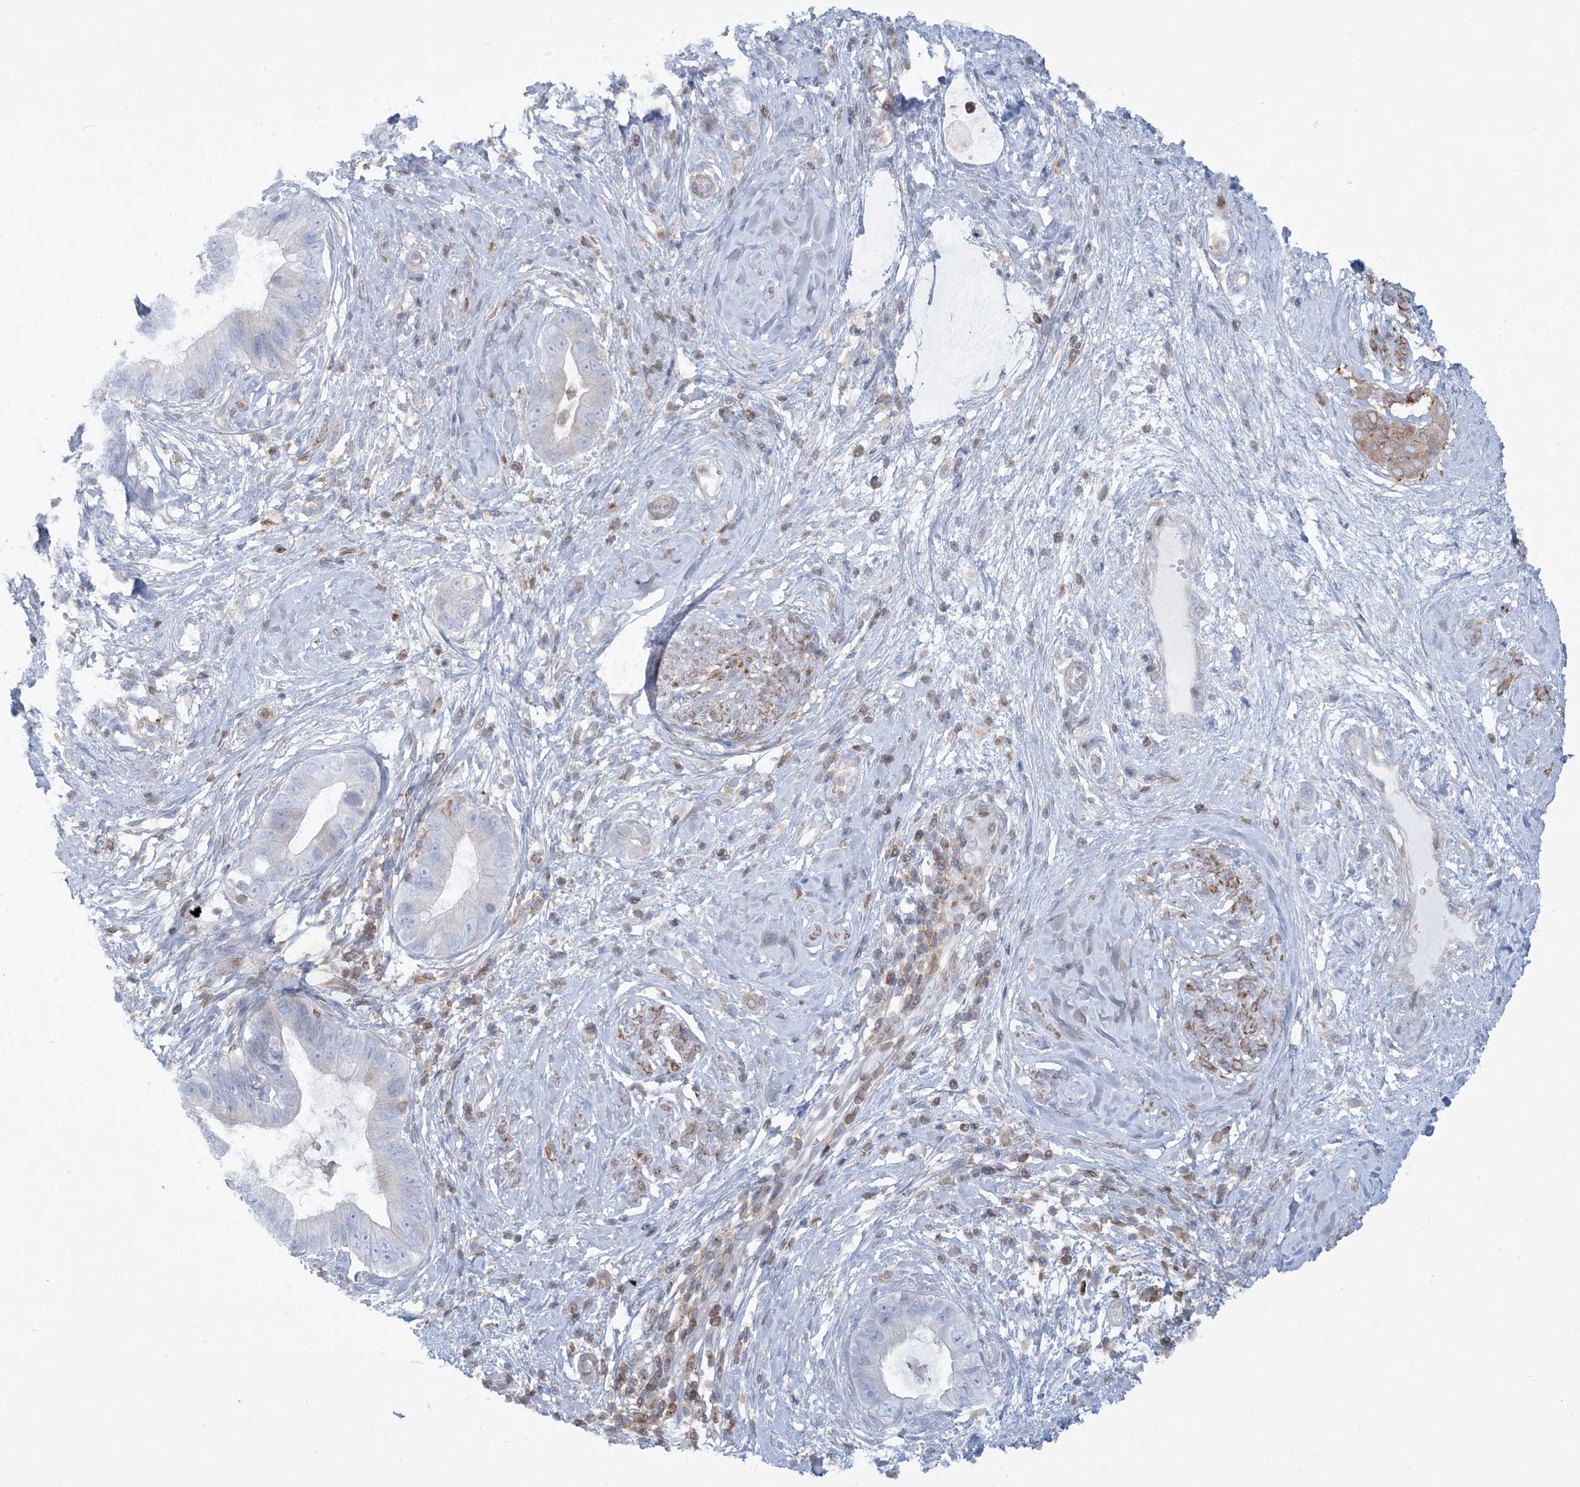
{"staining": {"intensity": "negative", "quantity": "none", "location": "none"}, "tissue": "cervical cancer", "cell_type": "Tumor cells", "image_type": "cancer", "snomed": [{"axis": "morphology", "description": "Adenocarcinoma, NOS"}, {"axis": "topography", "description": "Cervix"}], "caption": "DAB (3,3'-diaminobenzidine) immunohistochemical staining of cervical cancer (adenocarcinoma) displays no significant staining in tumor cells. The staining was performed using DAB (3,3'-diaminobenzidine) to visualize the protein expression in brown, while the nuclei were stained in blue with hematoxylin (Magnification: 20x).", "gene": "ARHGAP30", "patient": {"sex": "female", "age": 44}}